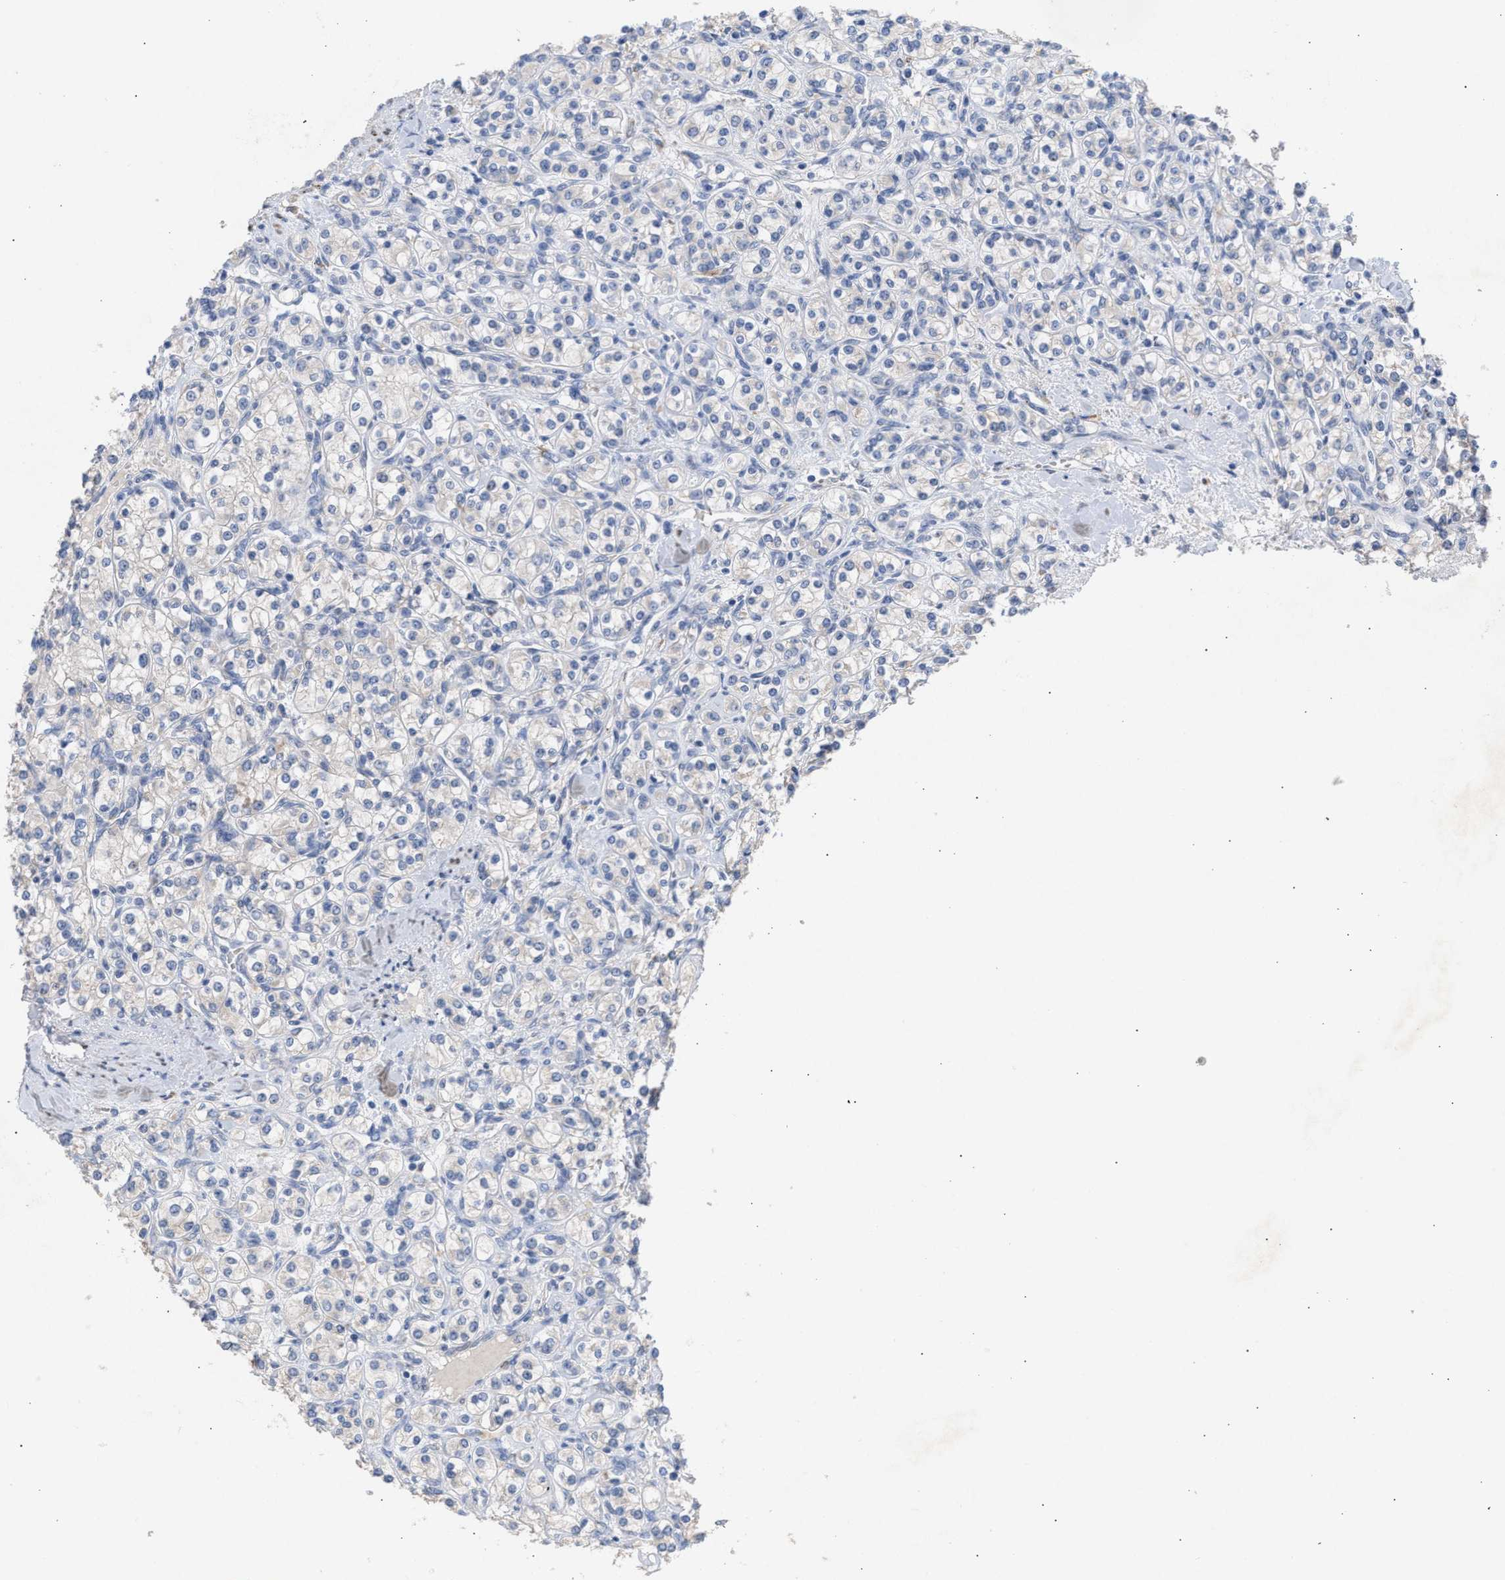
{"staining": {"intensity": "negative", "quantity": "none", "location": "none"}, "tissue": "renal cancer", "cell_type": "Tumor cells", "image_type": "cancer", "snomed": [{"axis": "morphology", "description": "Adenocarcinoma, NOS"}, {"axis": "topography", "description": "Kidney"}], "caption": "The image reveals no significant staining in tumor cells of renal cancer (adenocarcinoma).", "gene": "SELENOM", "patient": {"sex": "male", "age": 77}}